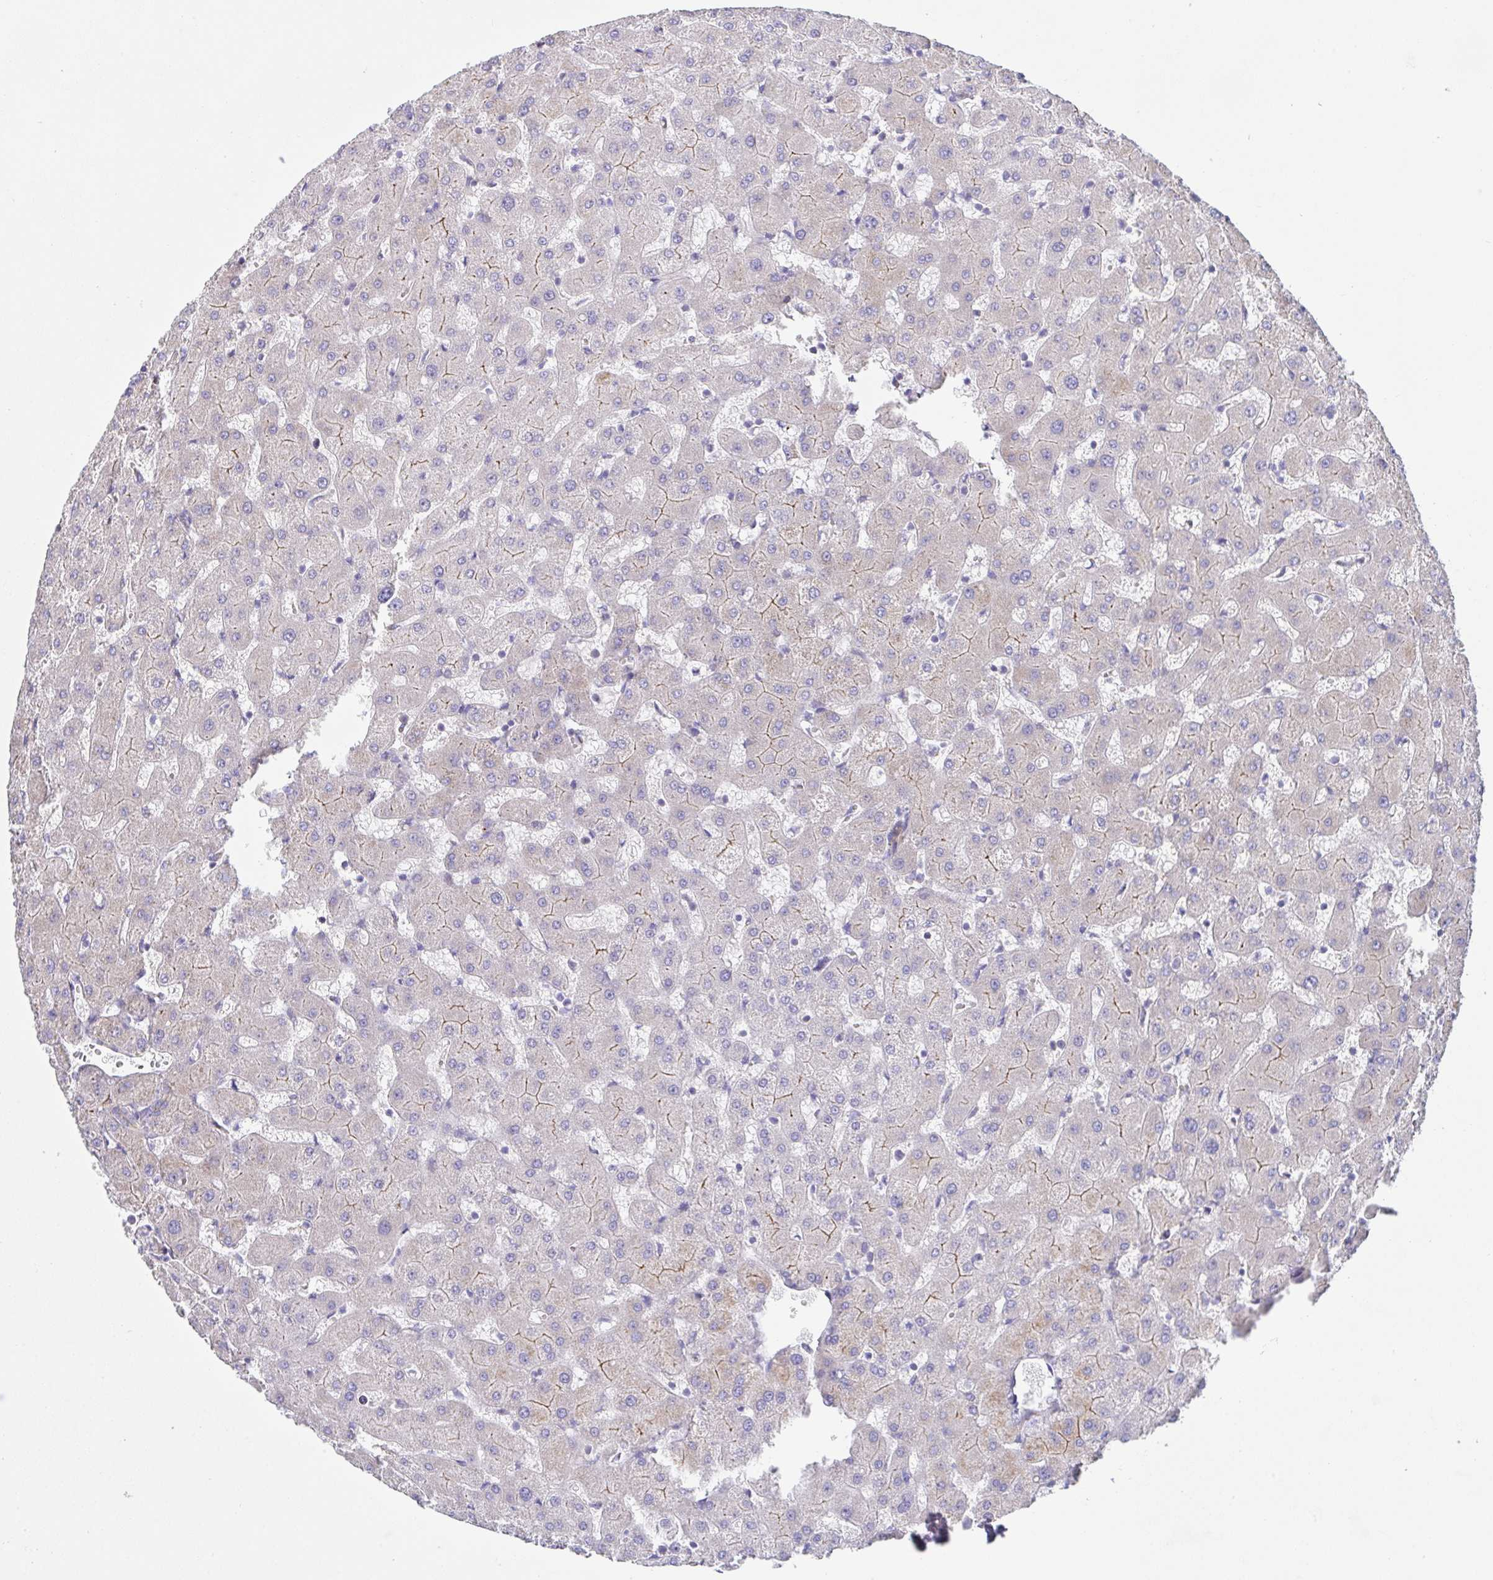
{"staining": {"intensity": "negative", "quantity": "none", "location": "none"}, "tissue": "liver", "cell_type": "Cholangiocytes", "image_type": "normal", "snomed": [{"axis": "morphology", "description": "Normal tissue, NOS"}, {"axis": "topography", "description": "Liver"}], "caption": "The image reveals no significant positivity in cholangiocytes of liver.", "gene": "DOK7", "patient": {"sex": "female", "age": 63}}